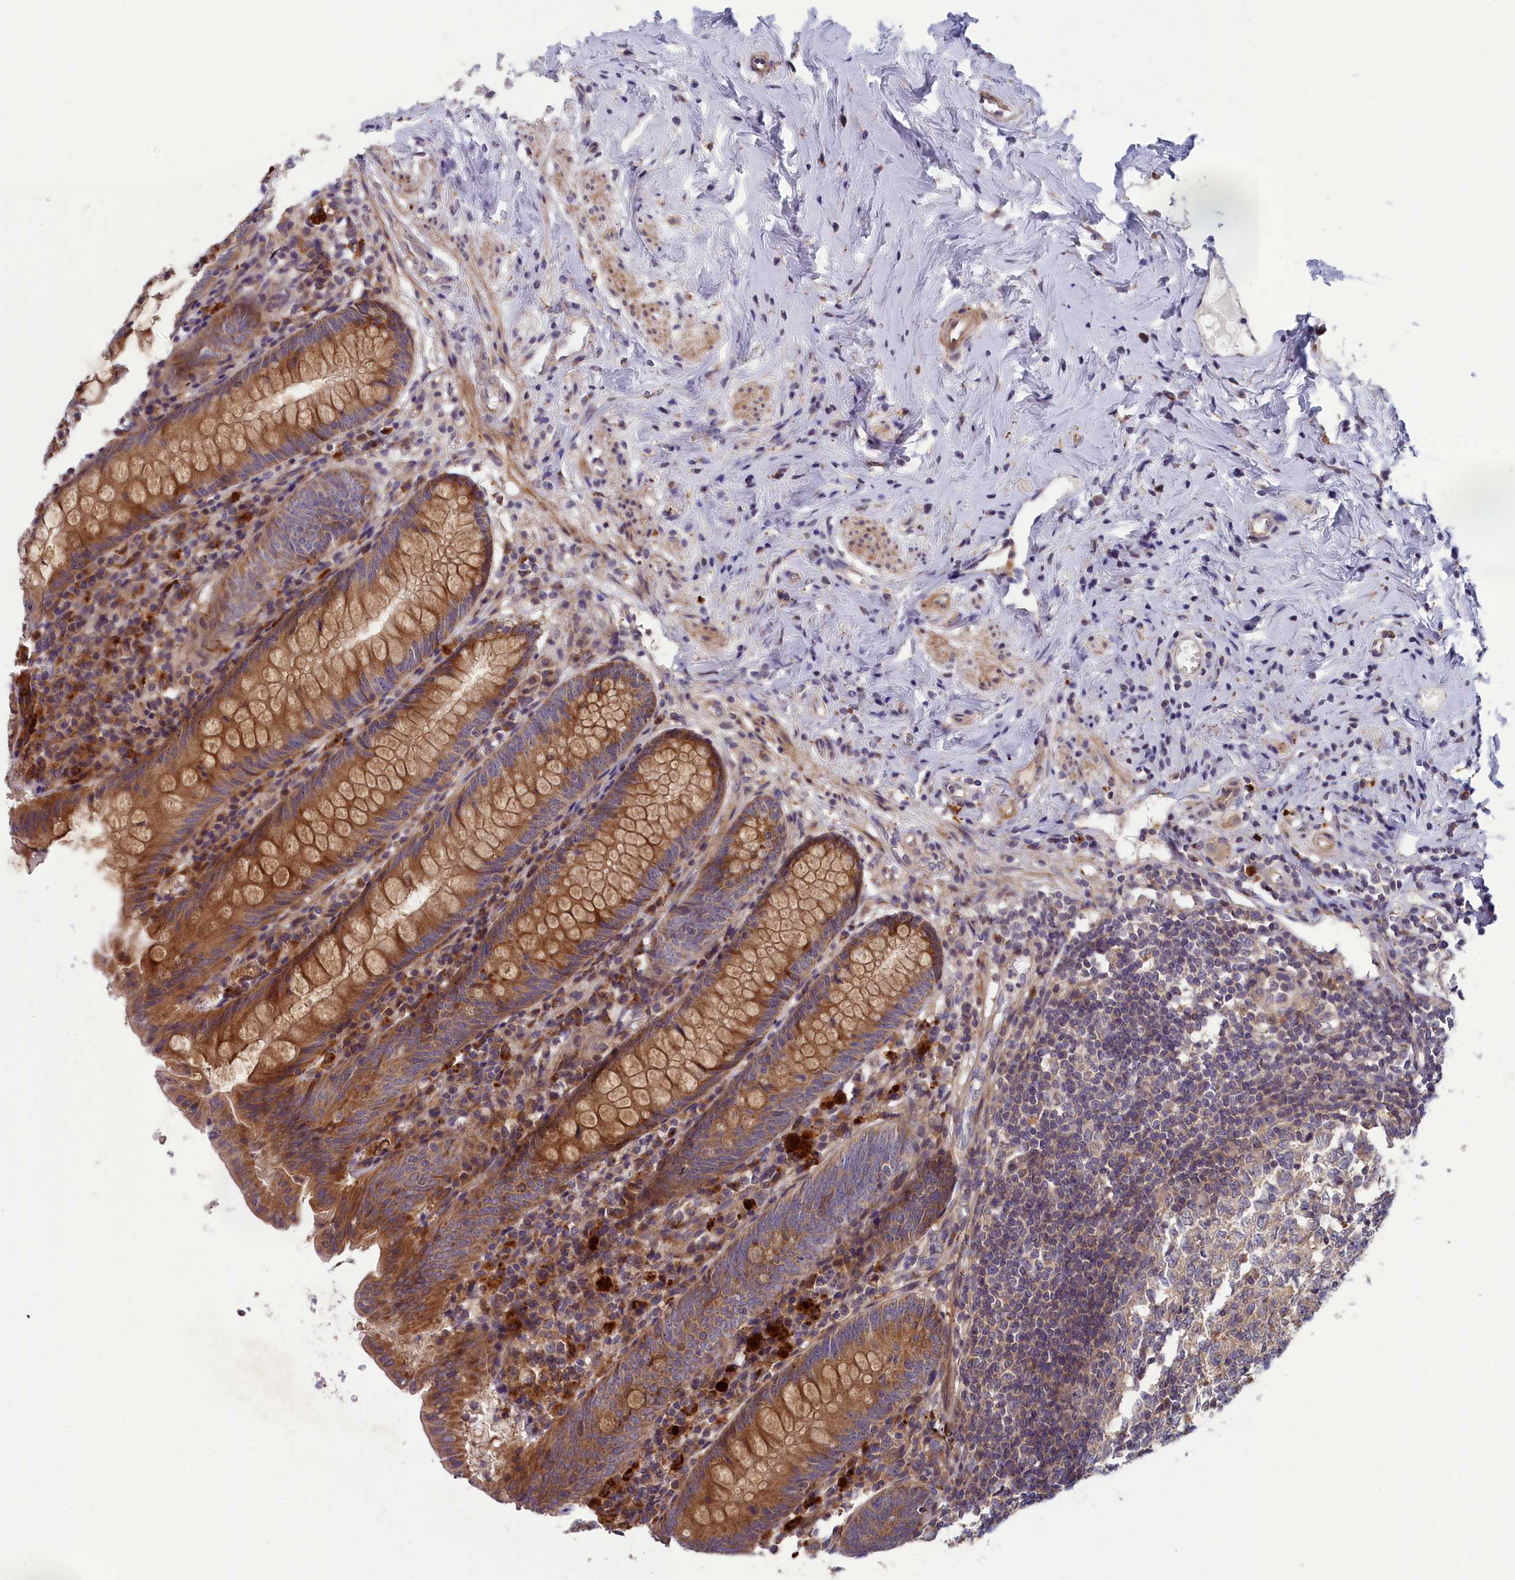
{"staining": {"intensity": "moderate", "quantity": ">75%", "location": "cytoplasmic/membranous"}, "tissue": "appendix", "cell_type": "Glandular cells", "image_type": "normal", "snomed": [{"axis": "morphology", "description": "Normal tissue, NOS"}, {"axis": "topography", "description": "Appendix"}], "caption": "Protein positivity by immunohistochemistry shows moderate cytoplasmic/membranous expression in about >75% of glandular cells in normal appendix. Nuclei are stained in blue.", "gene": "BLTP2", "patient": {"sex": "female", "age": 54}}